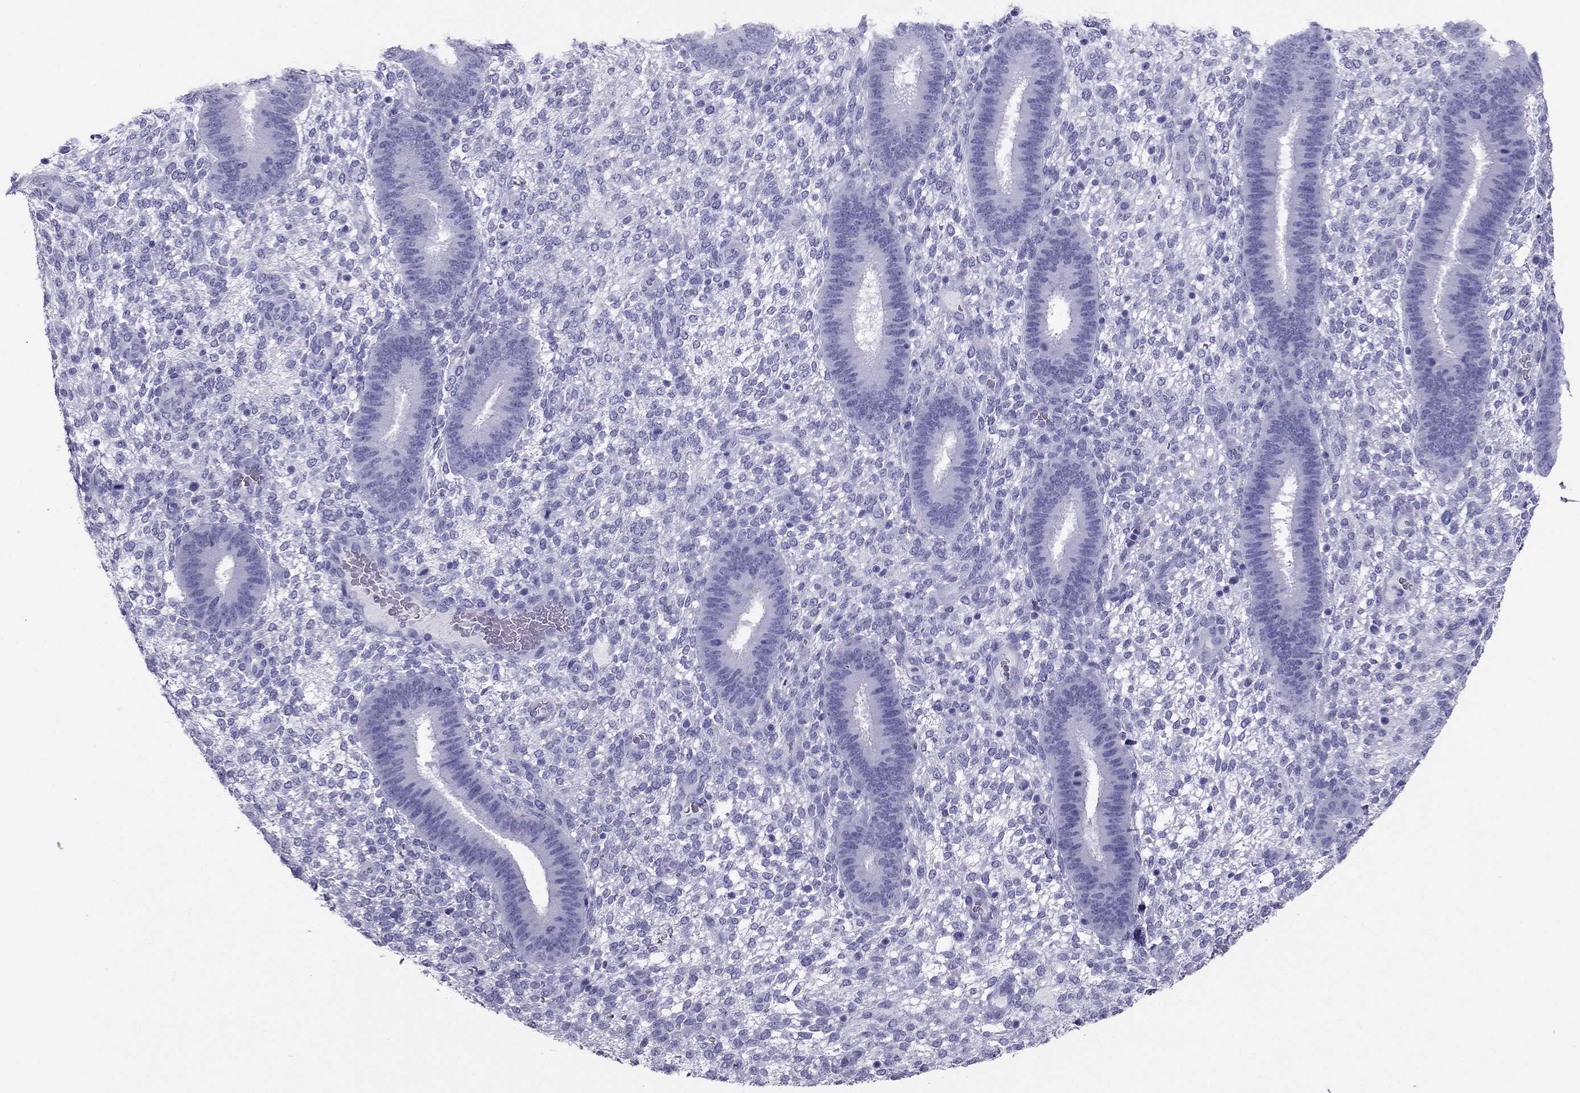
{"staining": {"intensity": "negative", "quantity": "none", "location": "none"}, "tissue": "endometrium", "cell_type": "Cells in endometrial stroma", "image_type": "normal", "snomed": [{"axis": "morphology", "description": "Normal tissue, NOS"}, {"axis": "topography", "description": "Endometrium"}], "caption": "Immunohistochemistry micrograph of unremarkable human endometrium stained for a protein (brown), which exhibits no staining in cells in endometrial stroma.", "gene": "PDE6A", "patient": {"sex": "female", "age": 39}}